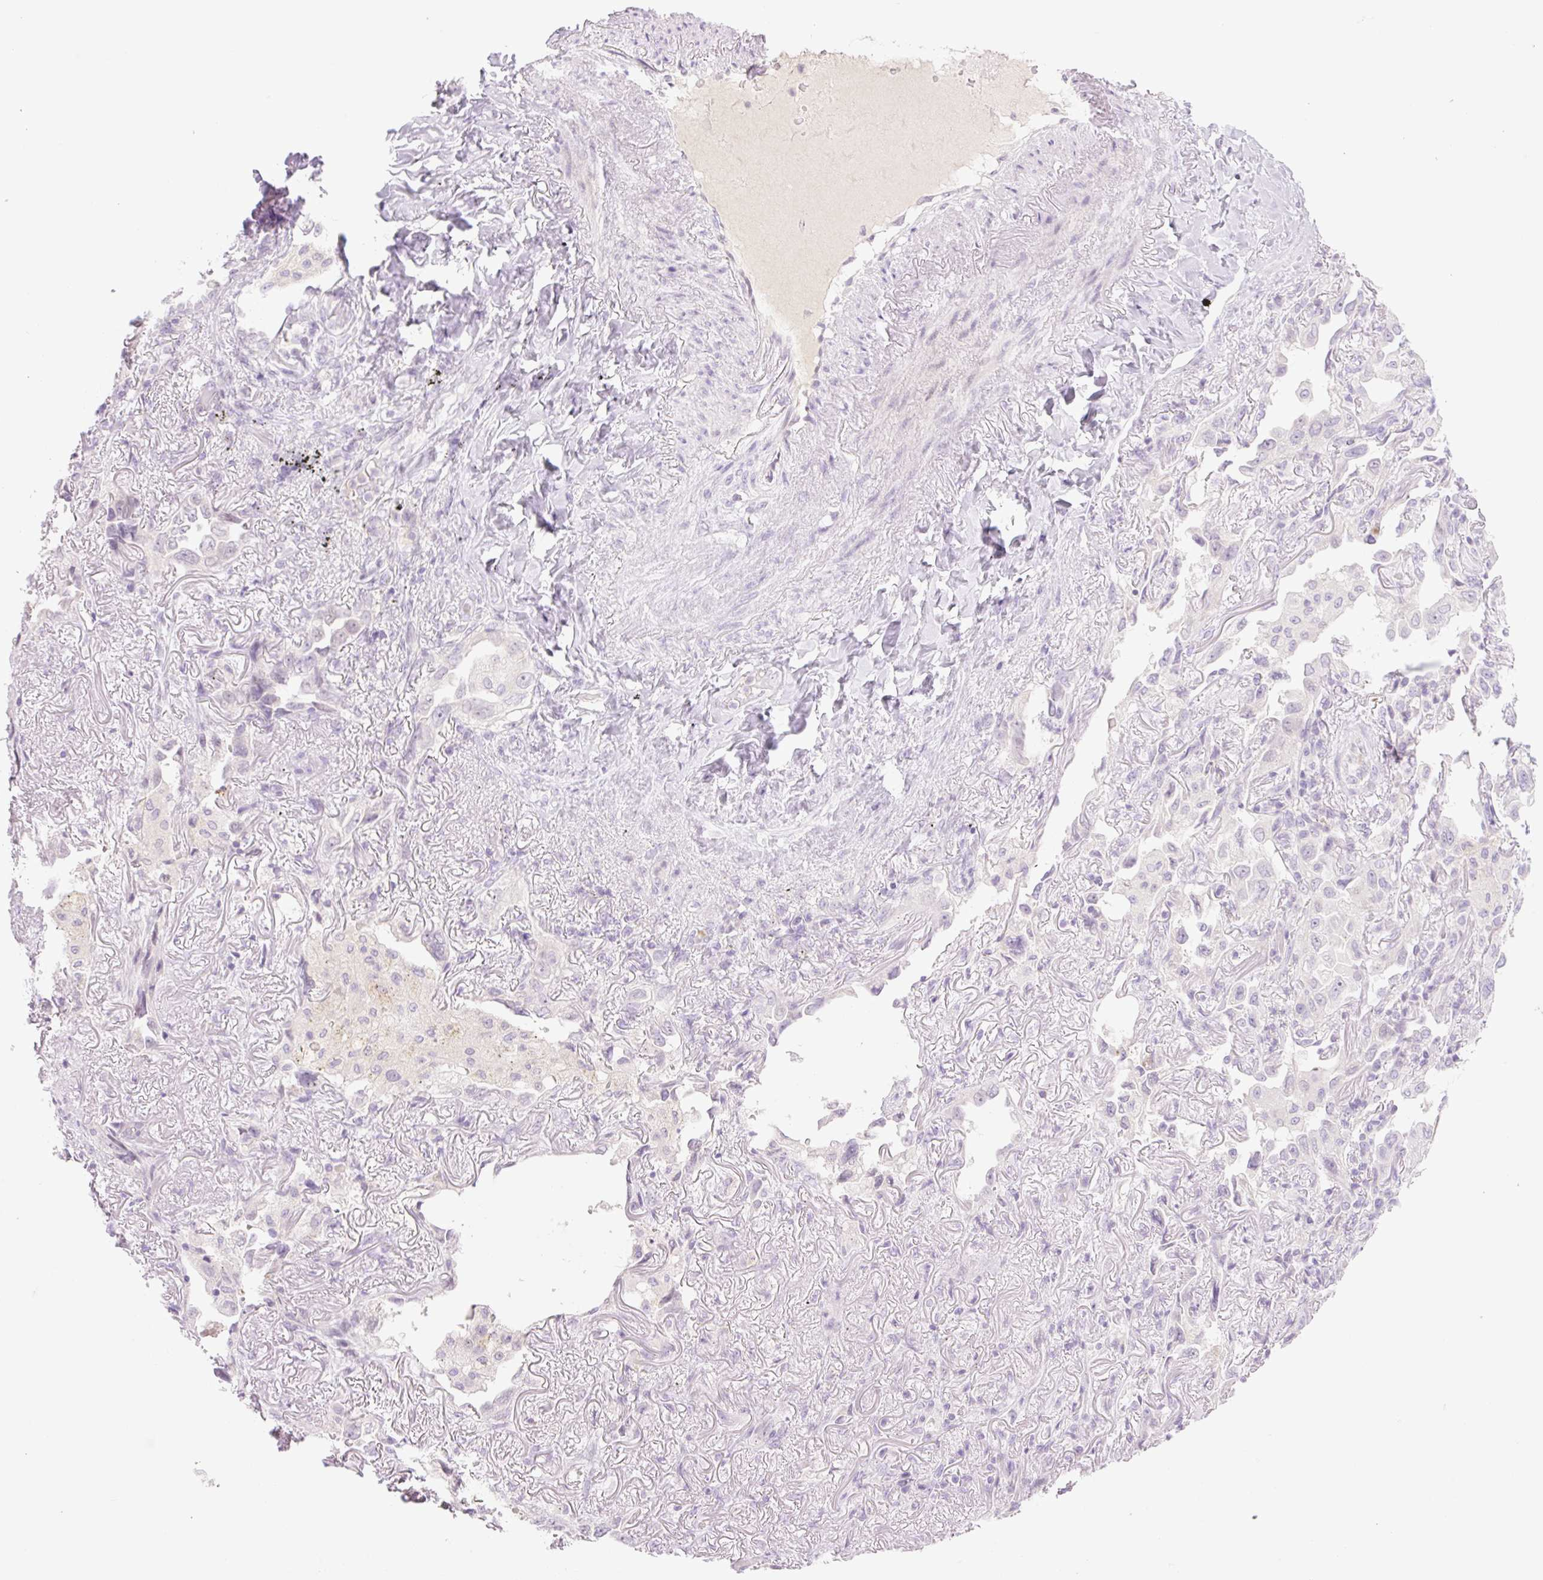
{"staining": {"intensity": "negative", "quantity": "none", "location": "none"}, "tissue": "lung cancer", "cell_type": "Tumor cells", "image_type": "cancer", "snomed": [{"axis": "morphology", "description": "Adenocarcinoma, NOS"}, {"axis": "topography", "description": "Lung"}], "caption": "Immunohistochemical staining of human lung cancer (adenocarcinoma) reveals no significant staining in tumor cells.", "gene": "TBX15", "patient": {"sex": "female", "age": 69}}